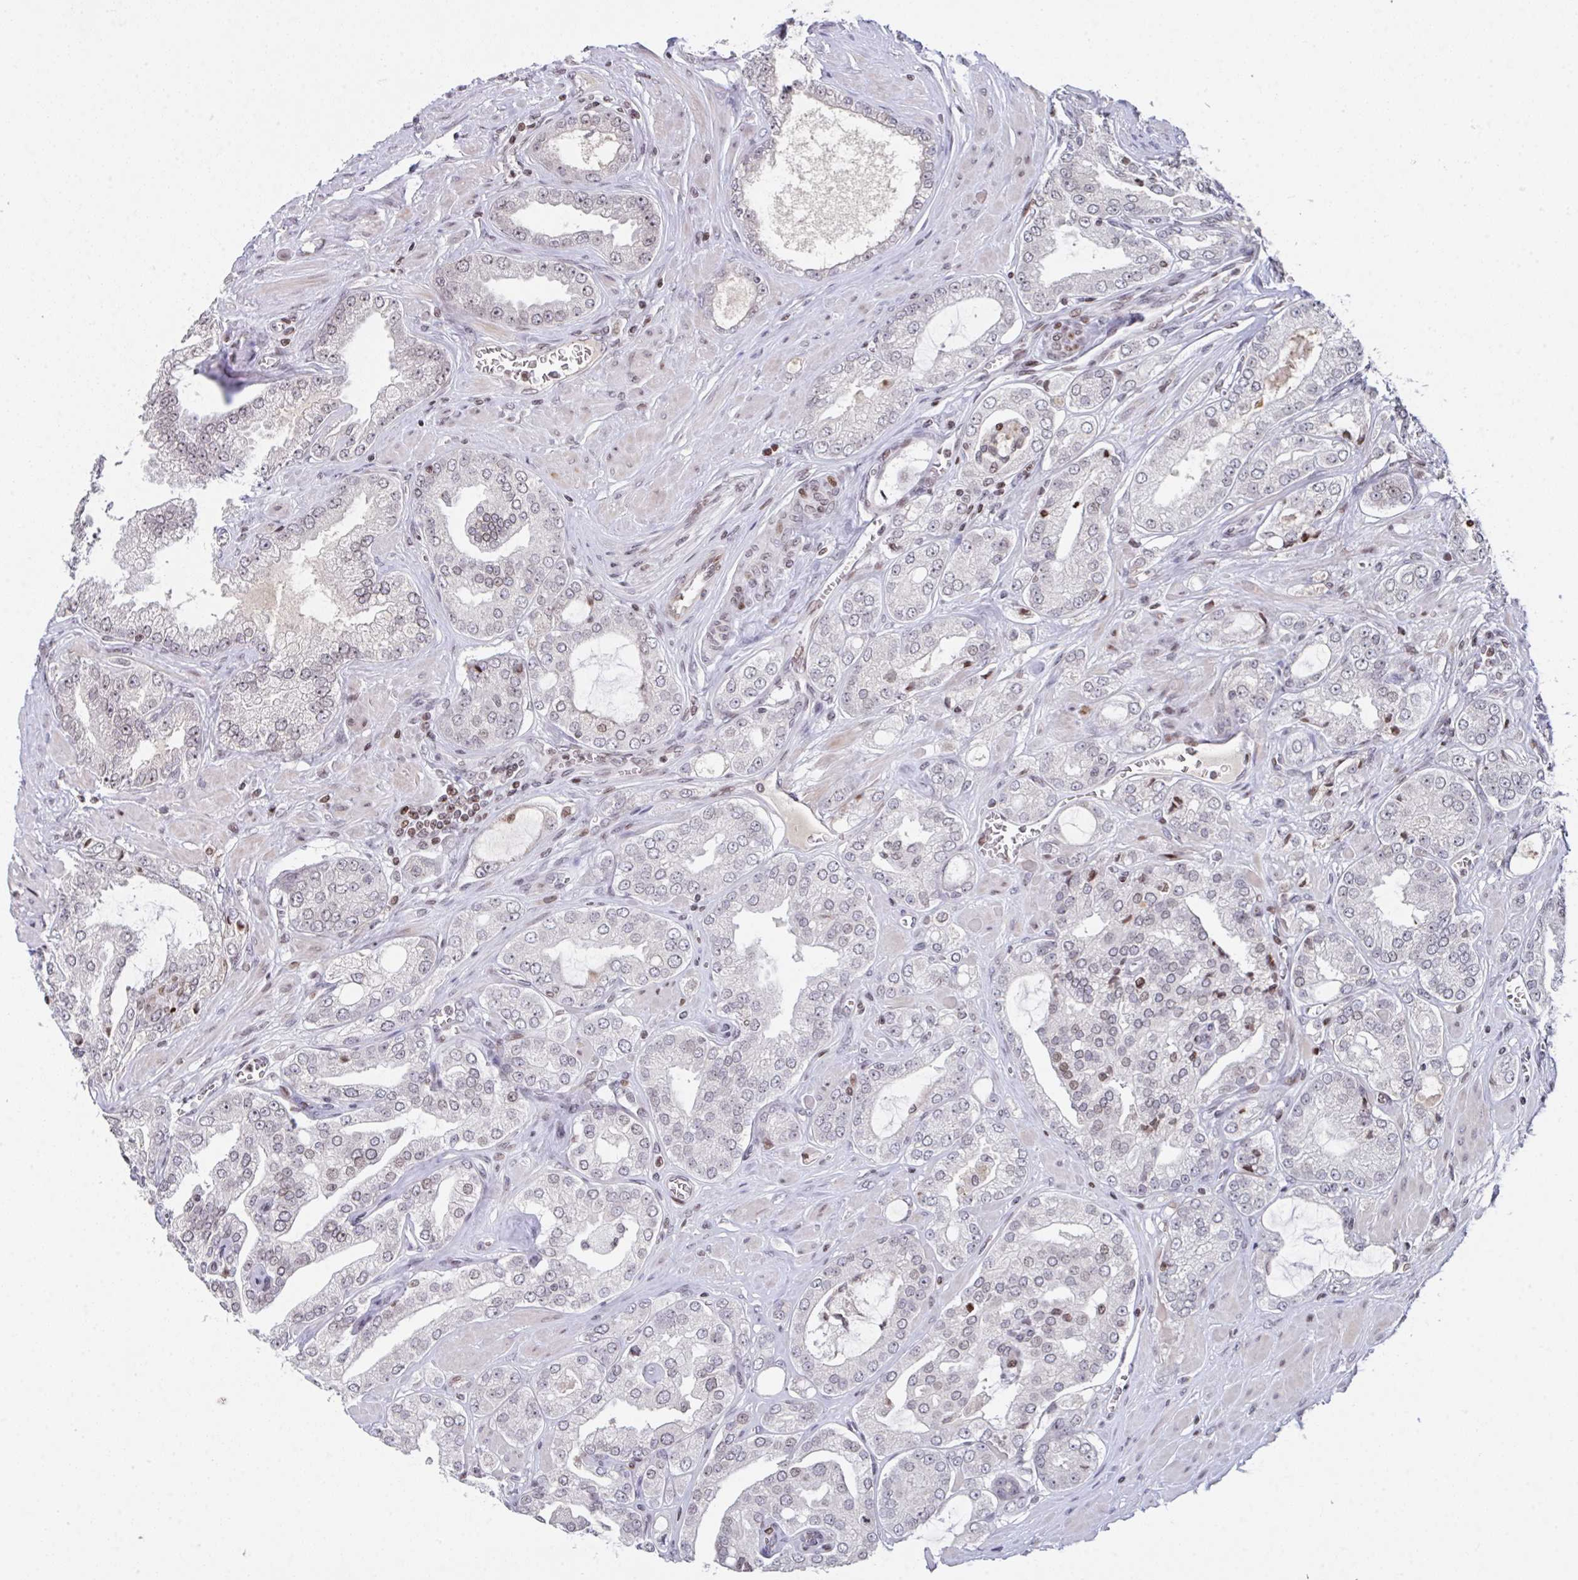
{"staining": {"intensity": "negative", "quantity": "none", "location": "none"}, "tissue": "prostate cancer", "cell_type": "Tumor cells", "image_type": "cancer", "snomed": [{"axis": "morphology", "description": "Adenocarcinoma, High grade"}, {"axis": "topography", "description": "Prostate"}], "caption": "An immunohistochemistry (IHC) micrograph of prostate adenocarcinoma (high-grade) is shown. There is no staining in tumor cells of prostate adenocarcinoma (high-grade).", "gene": "PCDHB8", "patient": {"sex": "male", "age": 66}}